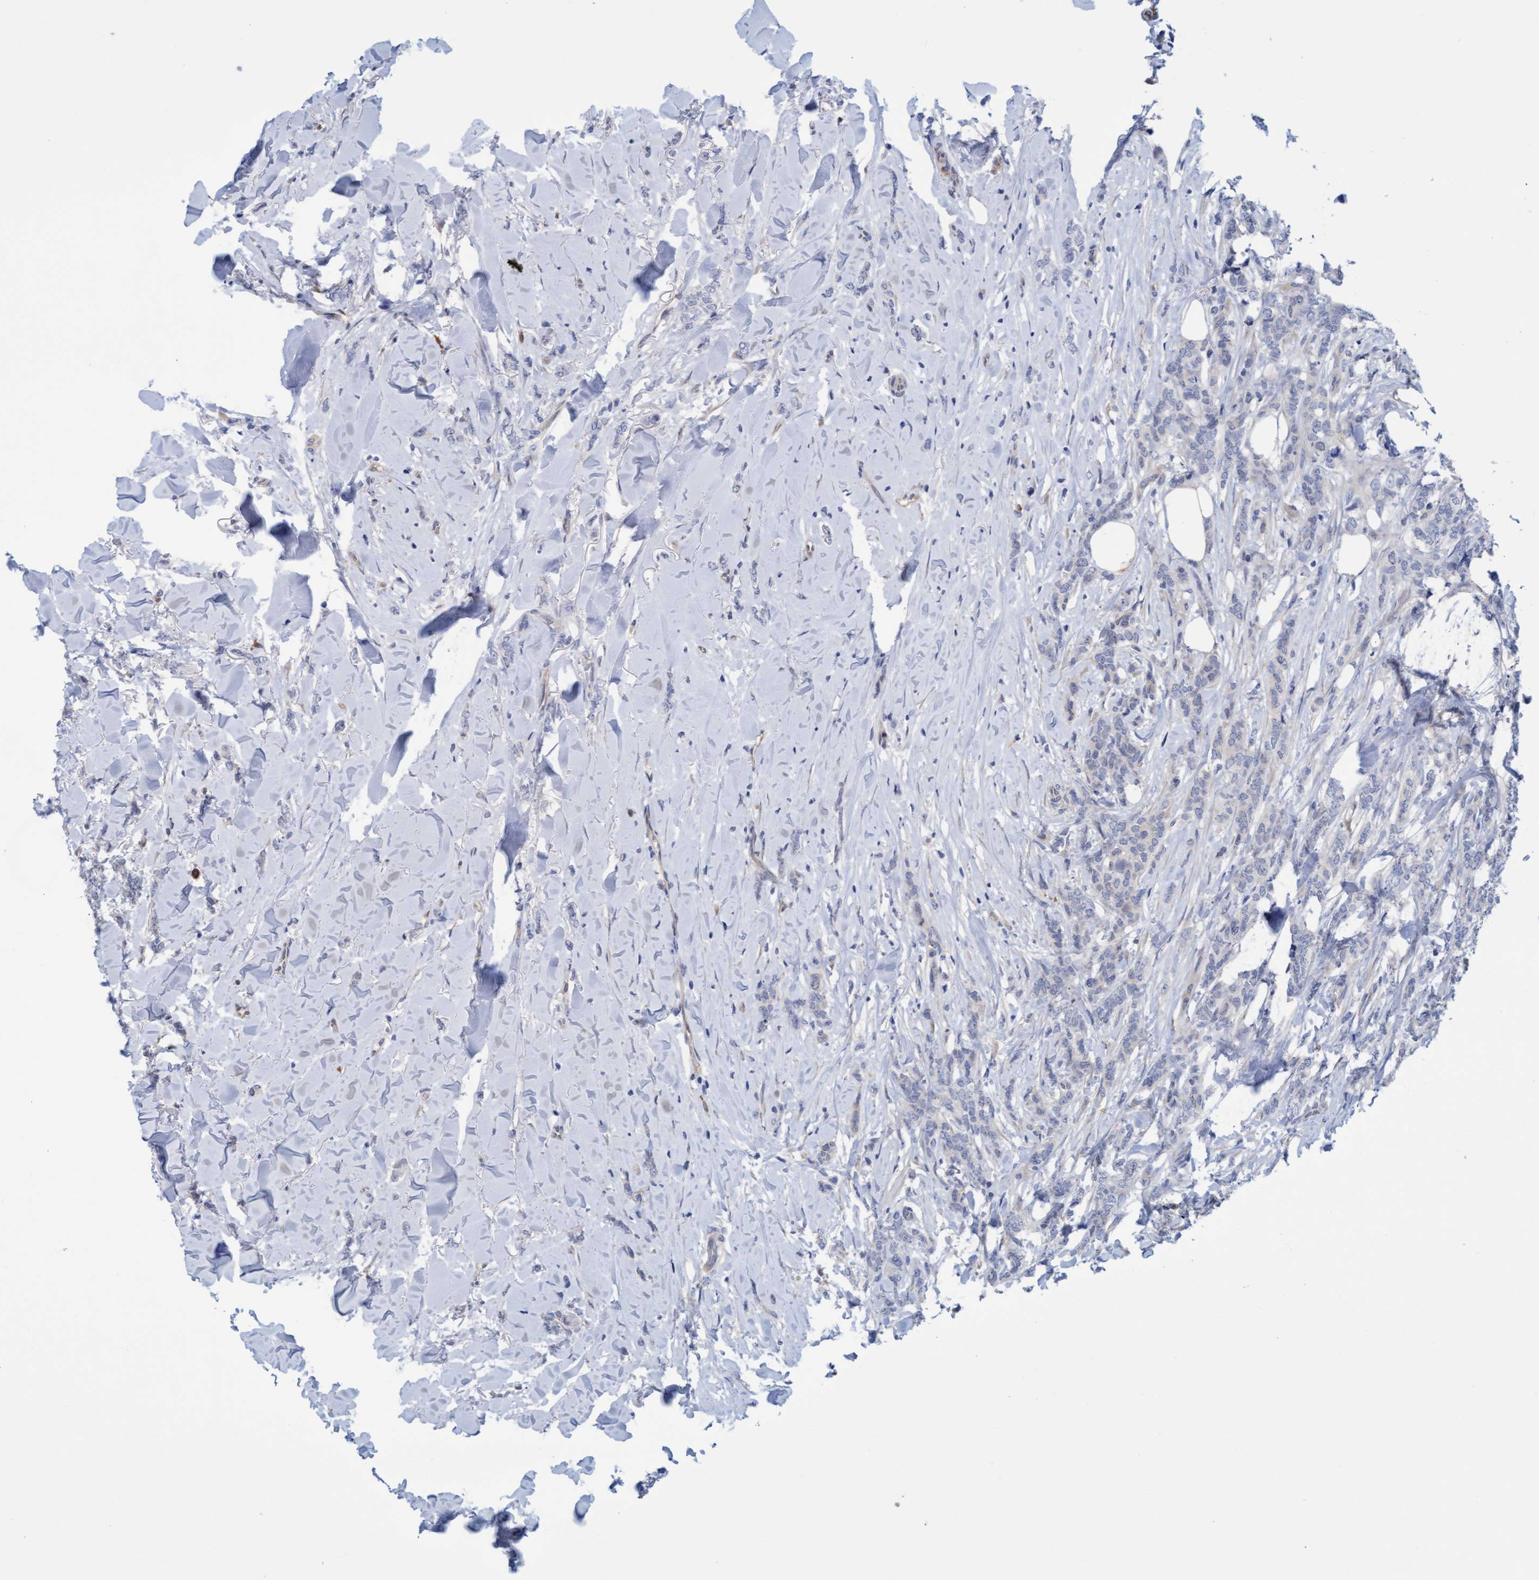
{"staining": {"intensity": "negative", "quantity": "none", "location": "none"}, "tissue": "breast cancer", "cell_type": "Tumor cells", "image_type": "cancer", "snomed": [{"axis": "morphology", "description": "Lobular carcinoma"}, {"axis": "topography", "description": "Skin"}, {"axis": "topography", "description": "Breast"}], "caption": "An image of human breast cancer is negative for staining in tumor cells. (DAB immunohistochemistry visualized using brightfield microscopy, high magnification).", "gene": "STXBP1", "patient": {"sex": "female", "age": 46}}